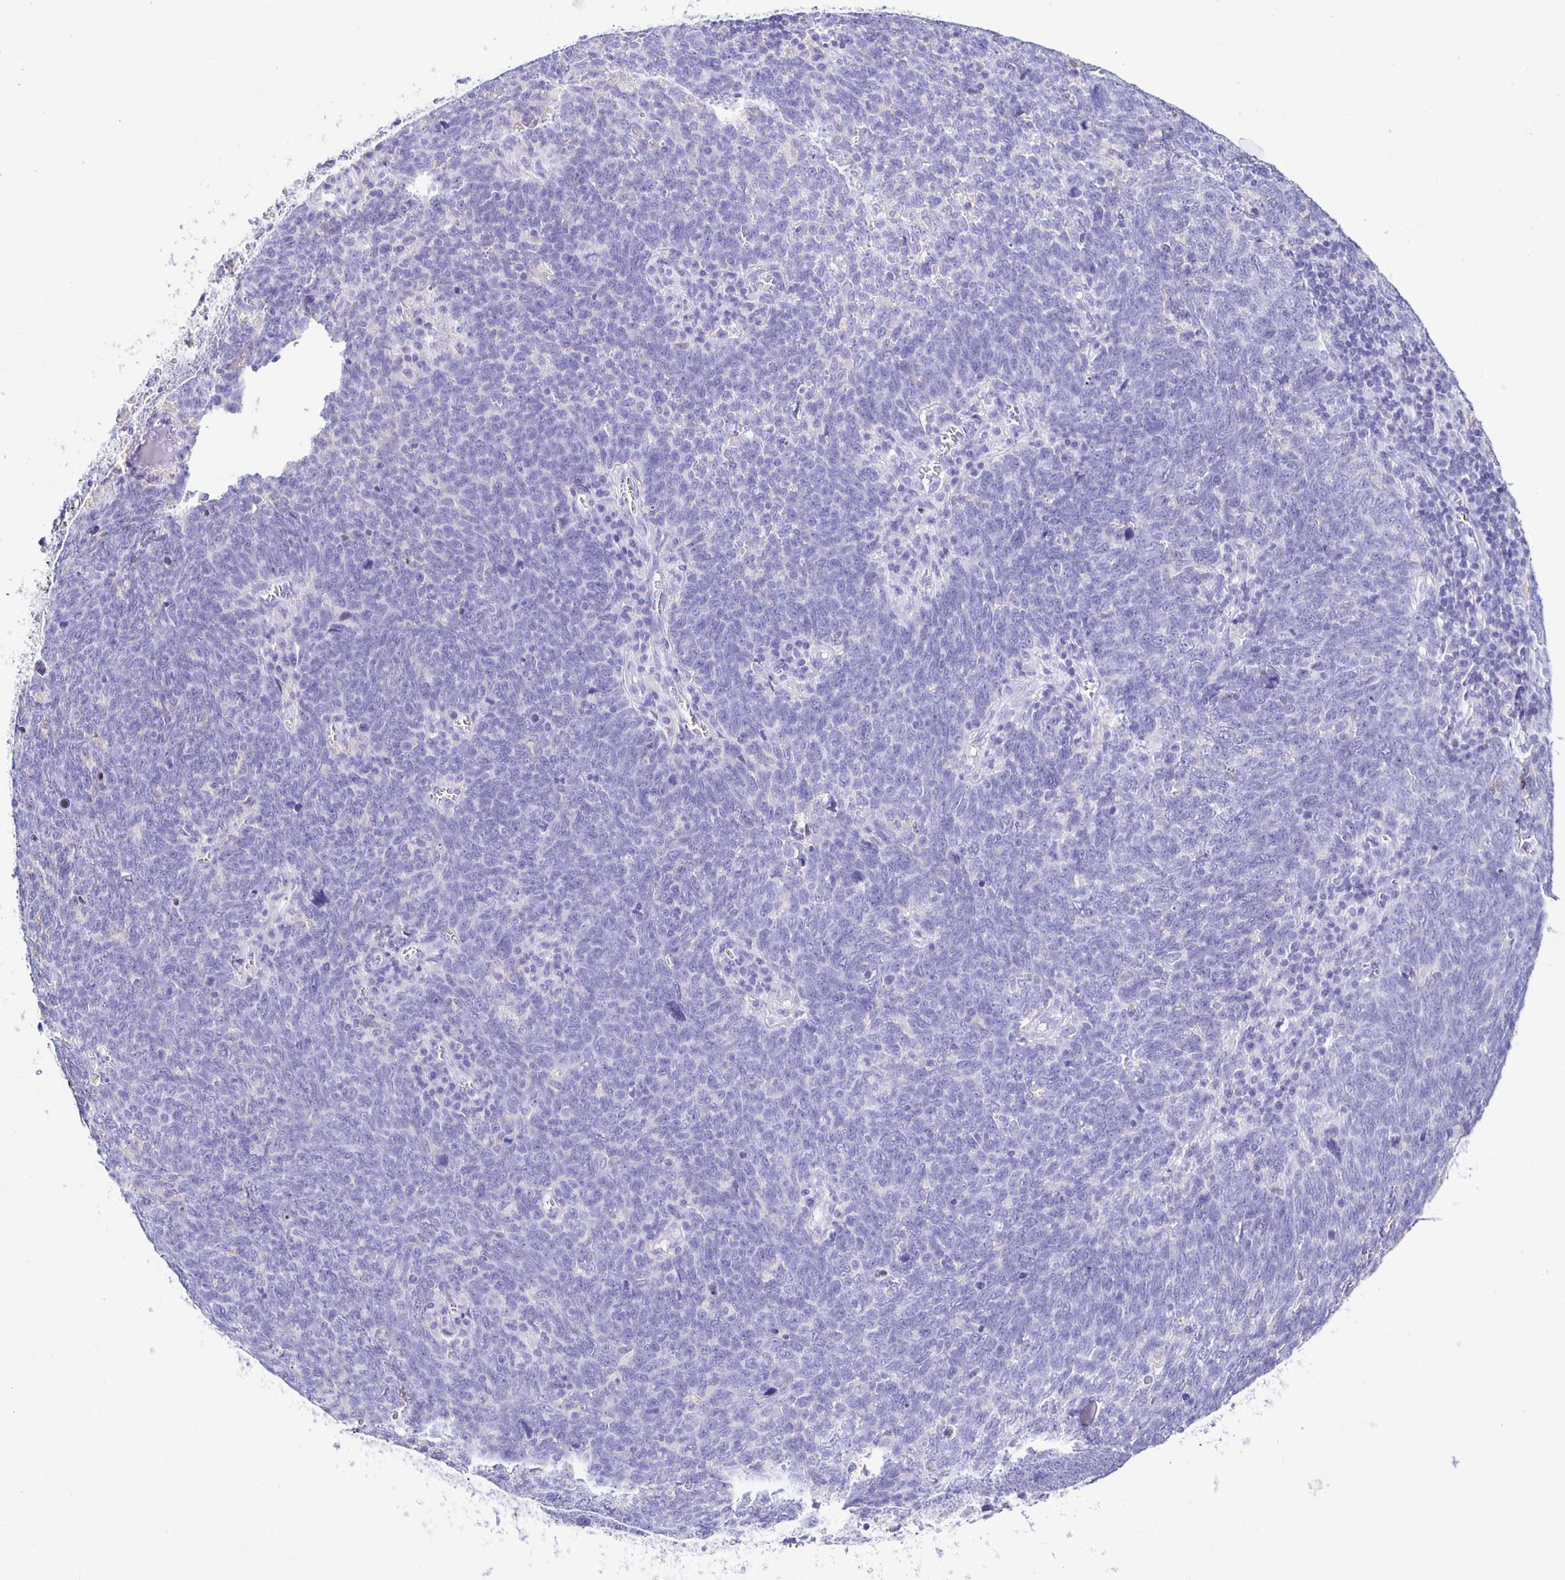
{"staining": {"intensity": "negative", "quantity": "none", "location": "none"}, "tissue": "lung cancer", "cell_type": "Tumor cells", "image_type": "cancer", "snomed": [{"axis": "morphology", "description": "Squamous cell carcinoma, NOS"}, {"axis": "topography", "description": "Lung"}], "caption": "Protein analysis of lung cancer demonstrates no significant expression in tumor cells.", "gene": "UMOD", "patient": {"sex": "female", "age": 72}}